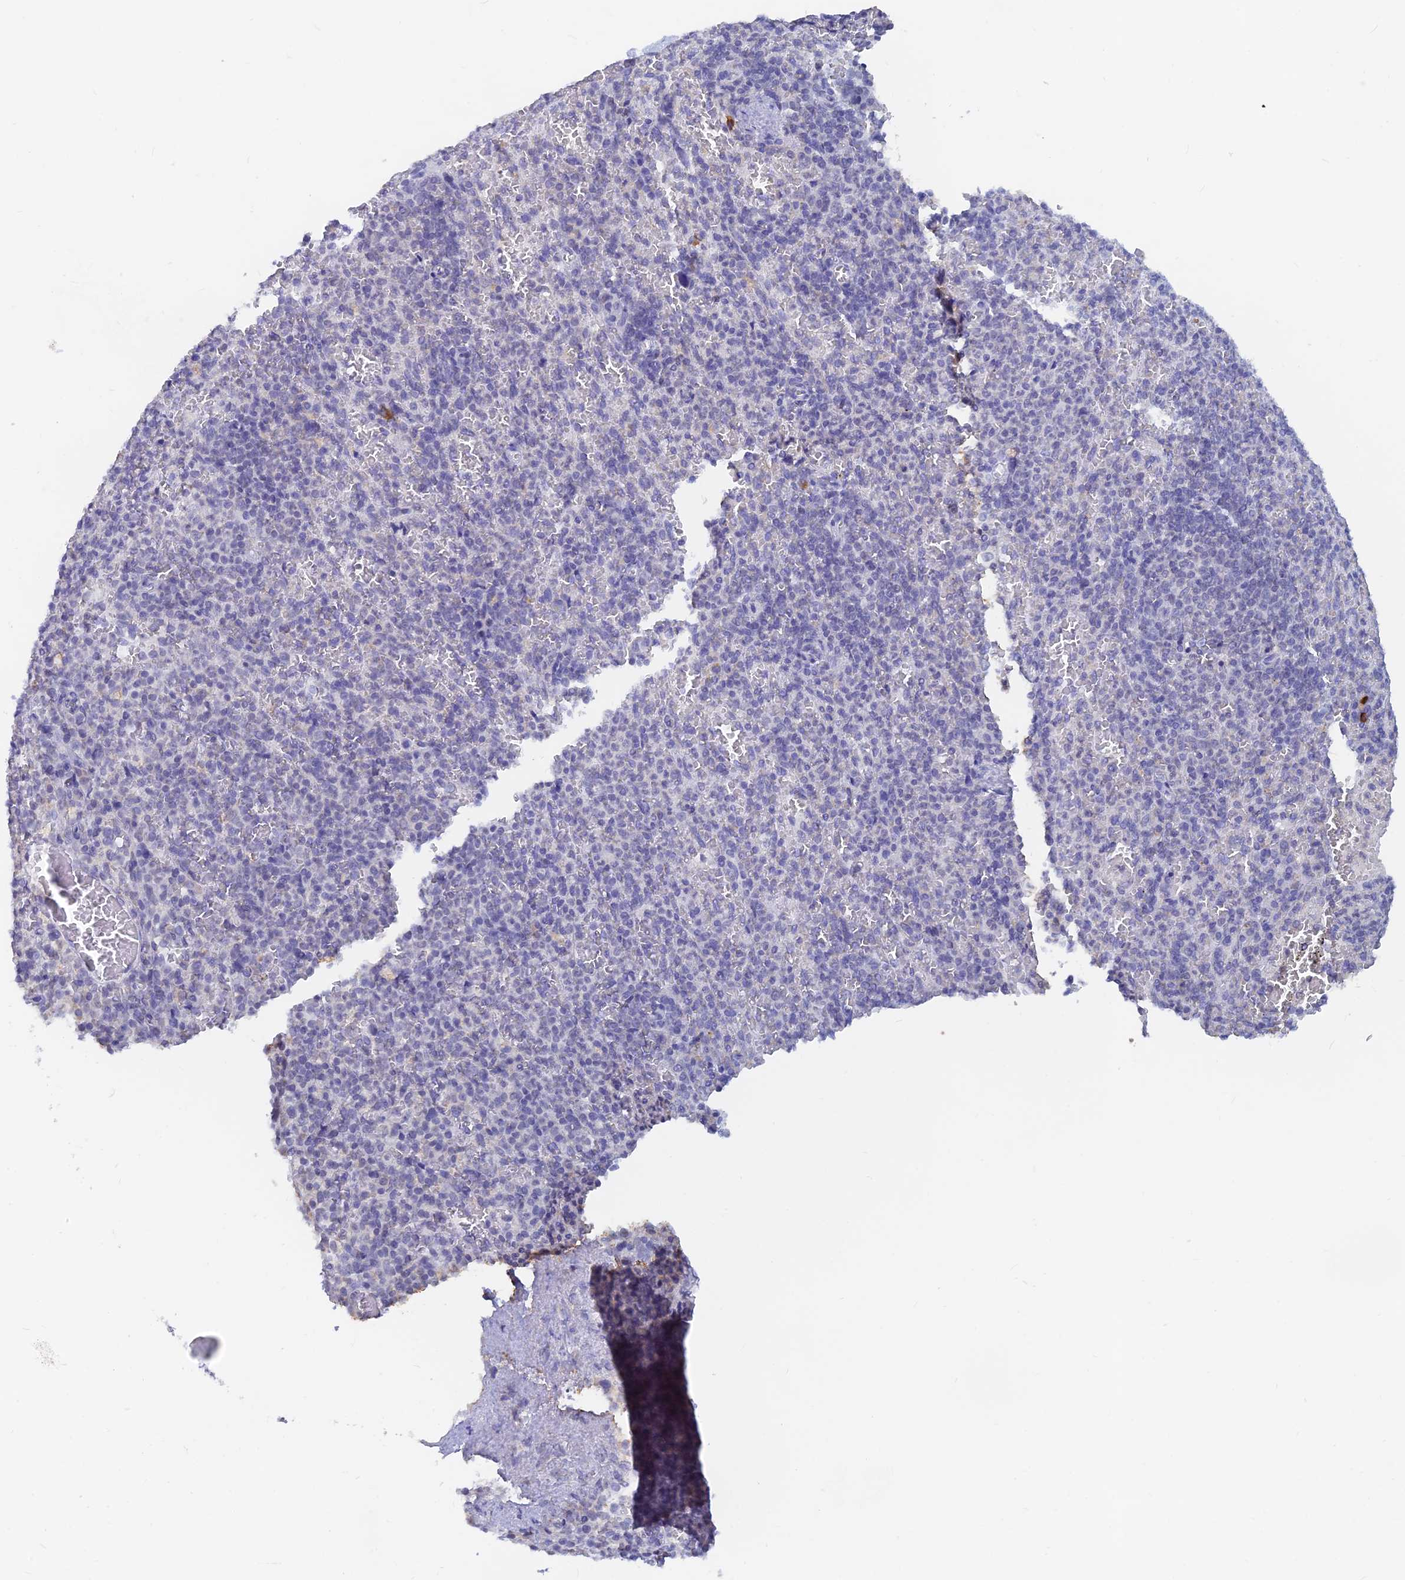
{"staining": {"intensity": "negative", "quantity": "none", "location": "none"}, "tissue": "spleen", "cell_type": "Cells in red pulp", "image_type": "normal", "snomed": [{"axis": "morphology", "description": "Normal tissue, NOS"}, {"axis": "topography", "description": "Spleen"}], "caption": "Cells in red pulp are negative for brown protein staining in benign spleen. (Stains: DAB (3,3'-diaminobenzidine) immunohistochemistry with hematoxylin counter stain, Microscopy: brightfield microscopy at high magnification).", "gene": "LRIF1", "patient": {"sex": "female", "age": 74}}